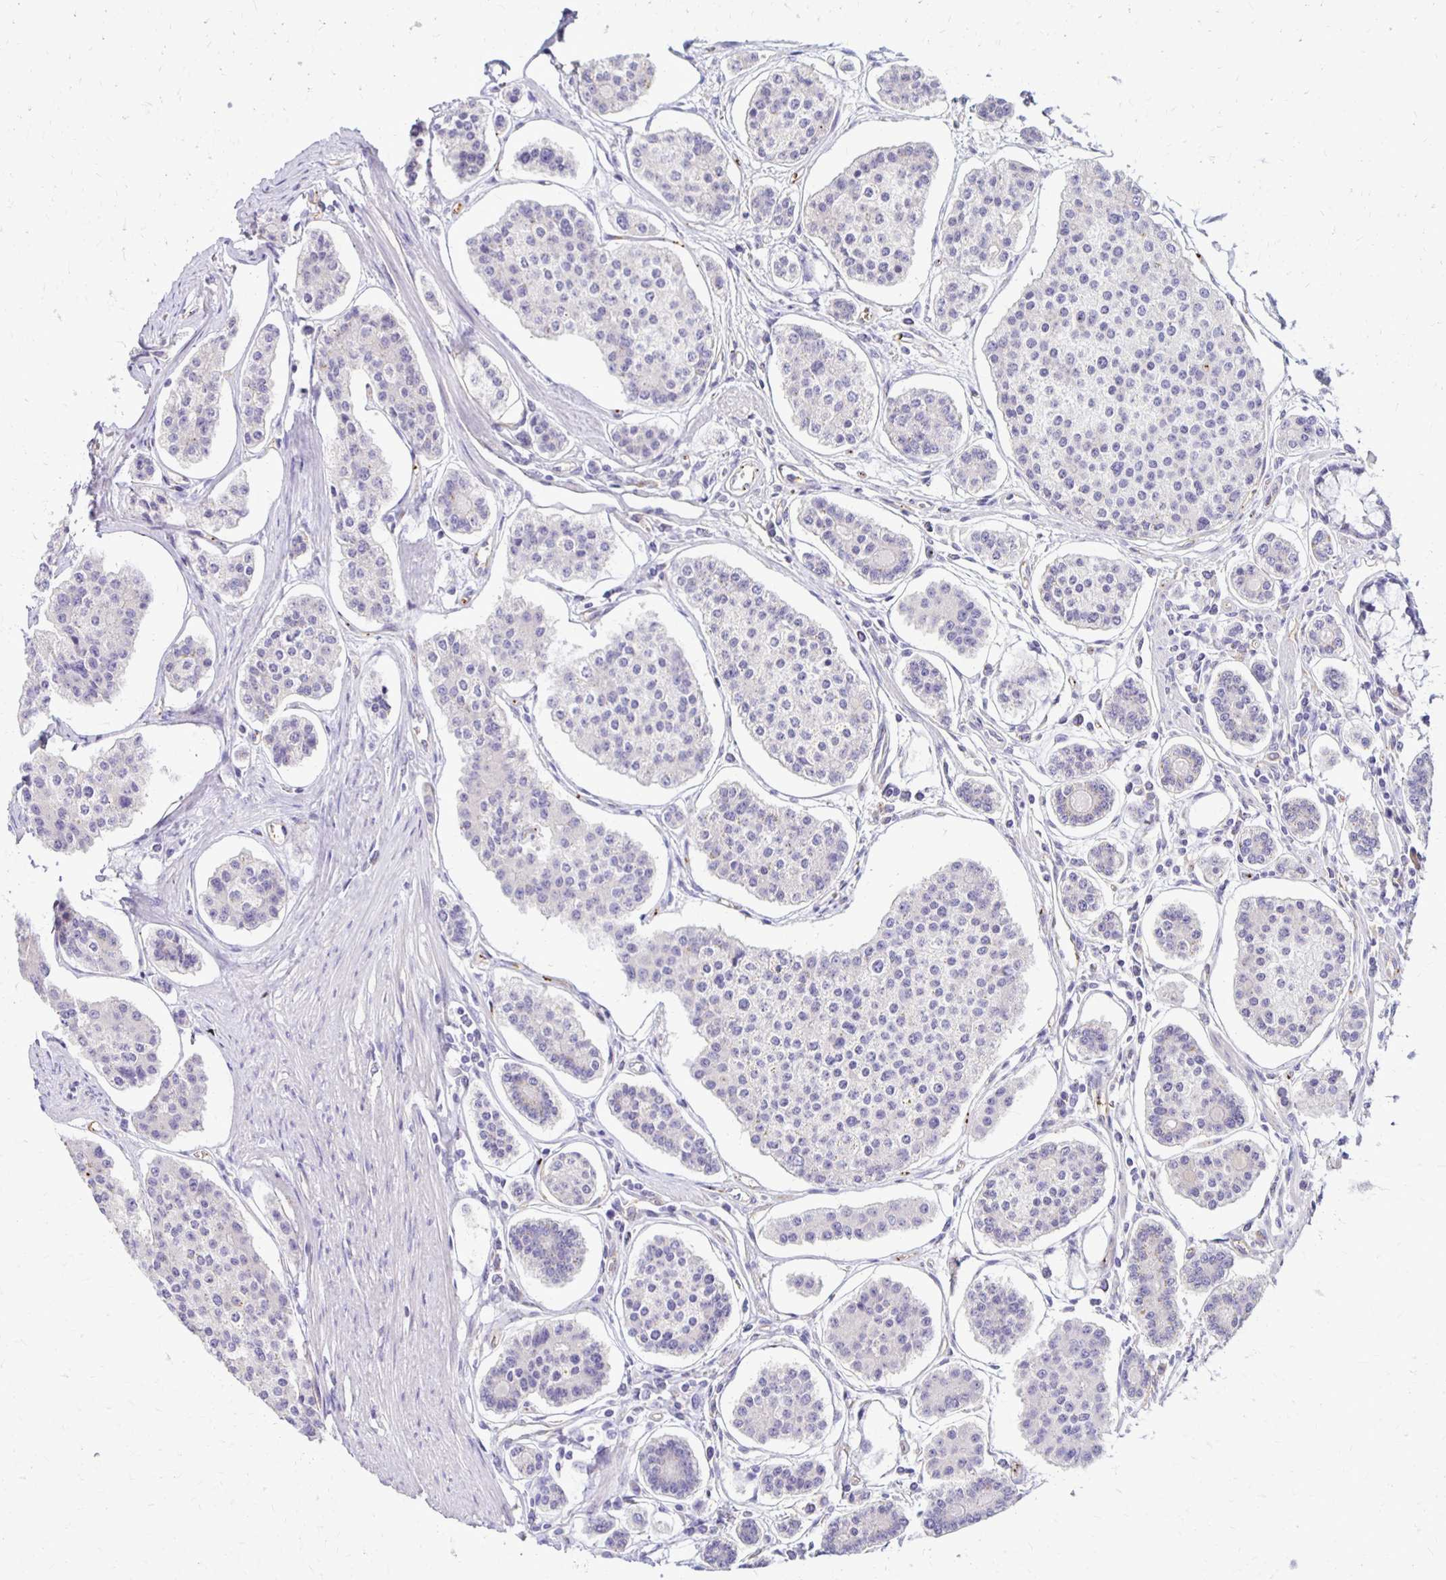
{"staining": {"intensity": "negative", "quantity": "none", "location": "none"}, "tissue": "carcinoid", "cell_type": "Tumor cells", "image_type": "cancer", "snomed": [{"axis": "morphology", "description": "Carcinoid, malignant, NOS"}, {"axis": "topography", "description": "Small intestine"}], "caption": "An IHC image of carcinoid (malignant) is shown. There is no staining in tumor cells of carcinoid (malignant).", "gene": "TTYH1", "patient": {"sex": "female", "age": 65}}